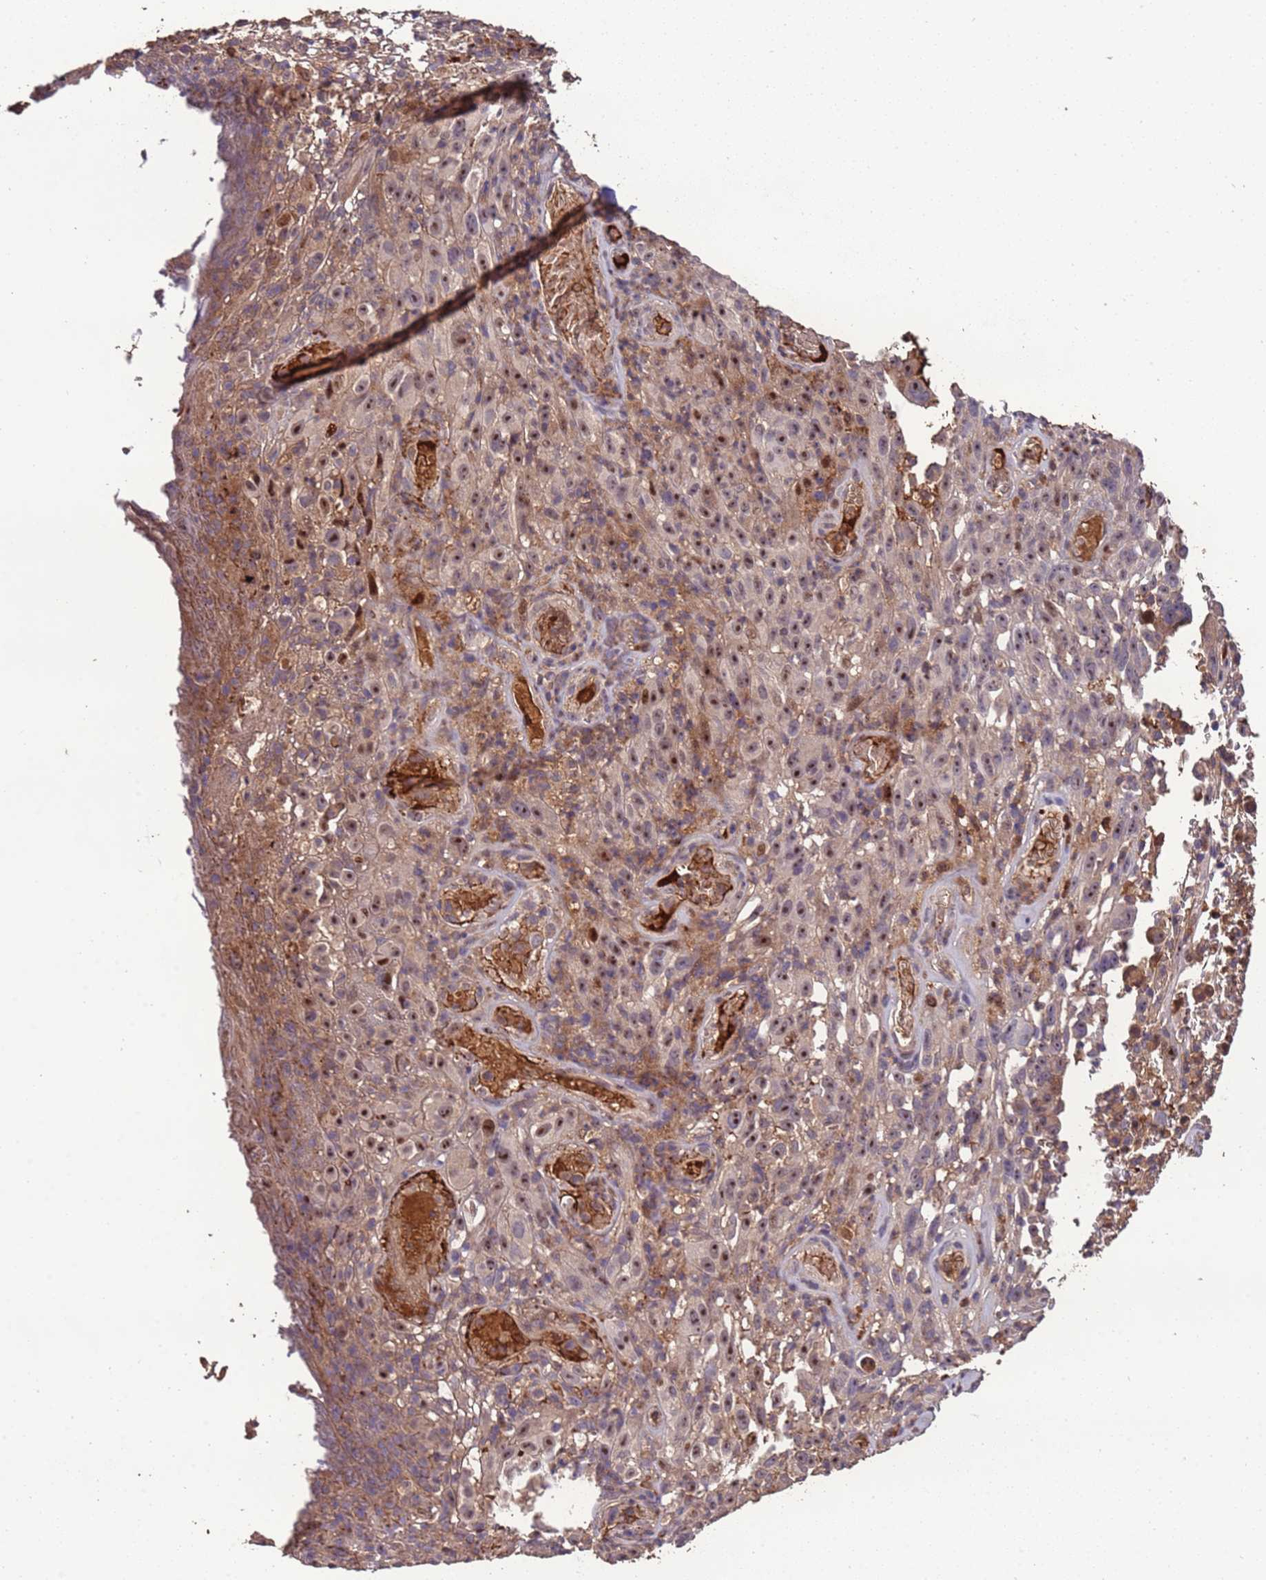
{"staining": {"intensity": "moderate", "quantity": ">75%", "location": "cytoplasmic/membranous,nuclear"}, "tissue": "melanoma", "cell_type": "Tumor cells", "image_type": "cancer", "snomed": [{"axis": "morphology", "description": "Malignant melanoma, NOS"}, {"axis": "topography", "description": "Skin"}], "caption": "Human malignant melanoma stained with a brown dye displays moderate cytoplasmic/membranous and nuclear positive staining in about >75% of tumor cells.", "gene": "CCDC184", "patient": {"sex": "female", "age": 82}}